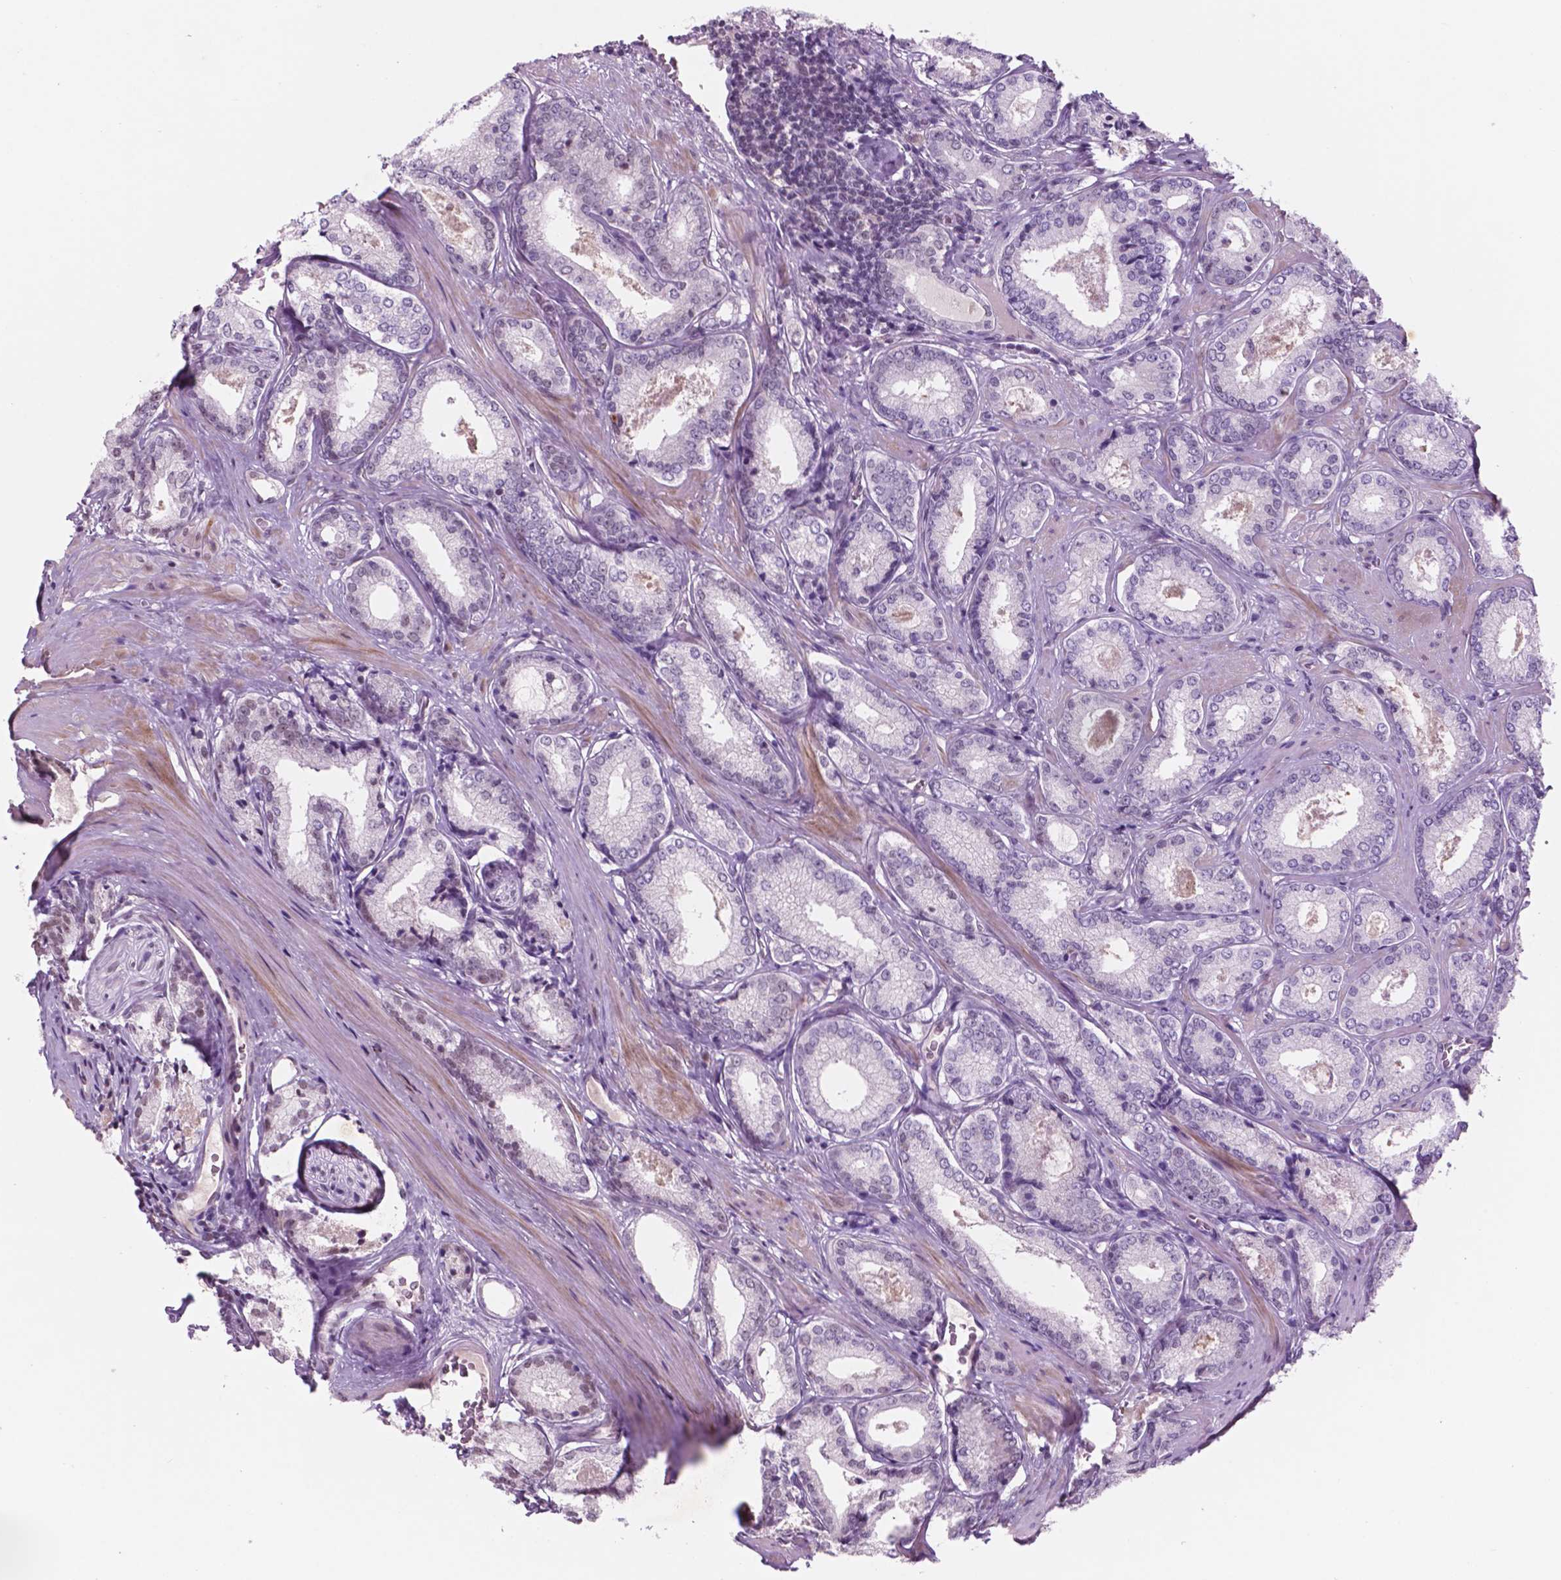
{"staining": {"intensity": "negative", "quantity": "none", "location": "none"}, "tissue": "prostate cancer", "cell_type": "Tumor cells", "image_type": "cancer", "snomed": [{"axis": "morphology", "description": "Adenocarcinoma, Low grade"}, {"axis": "topography", "description": "Prostate"}], "caption": "Immunohistochemistry of human prostate cancer demonstrates no expression in tumor cells.", "gene": "CTR9", "patient": {"sex": "male", "age": 56}}